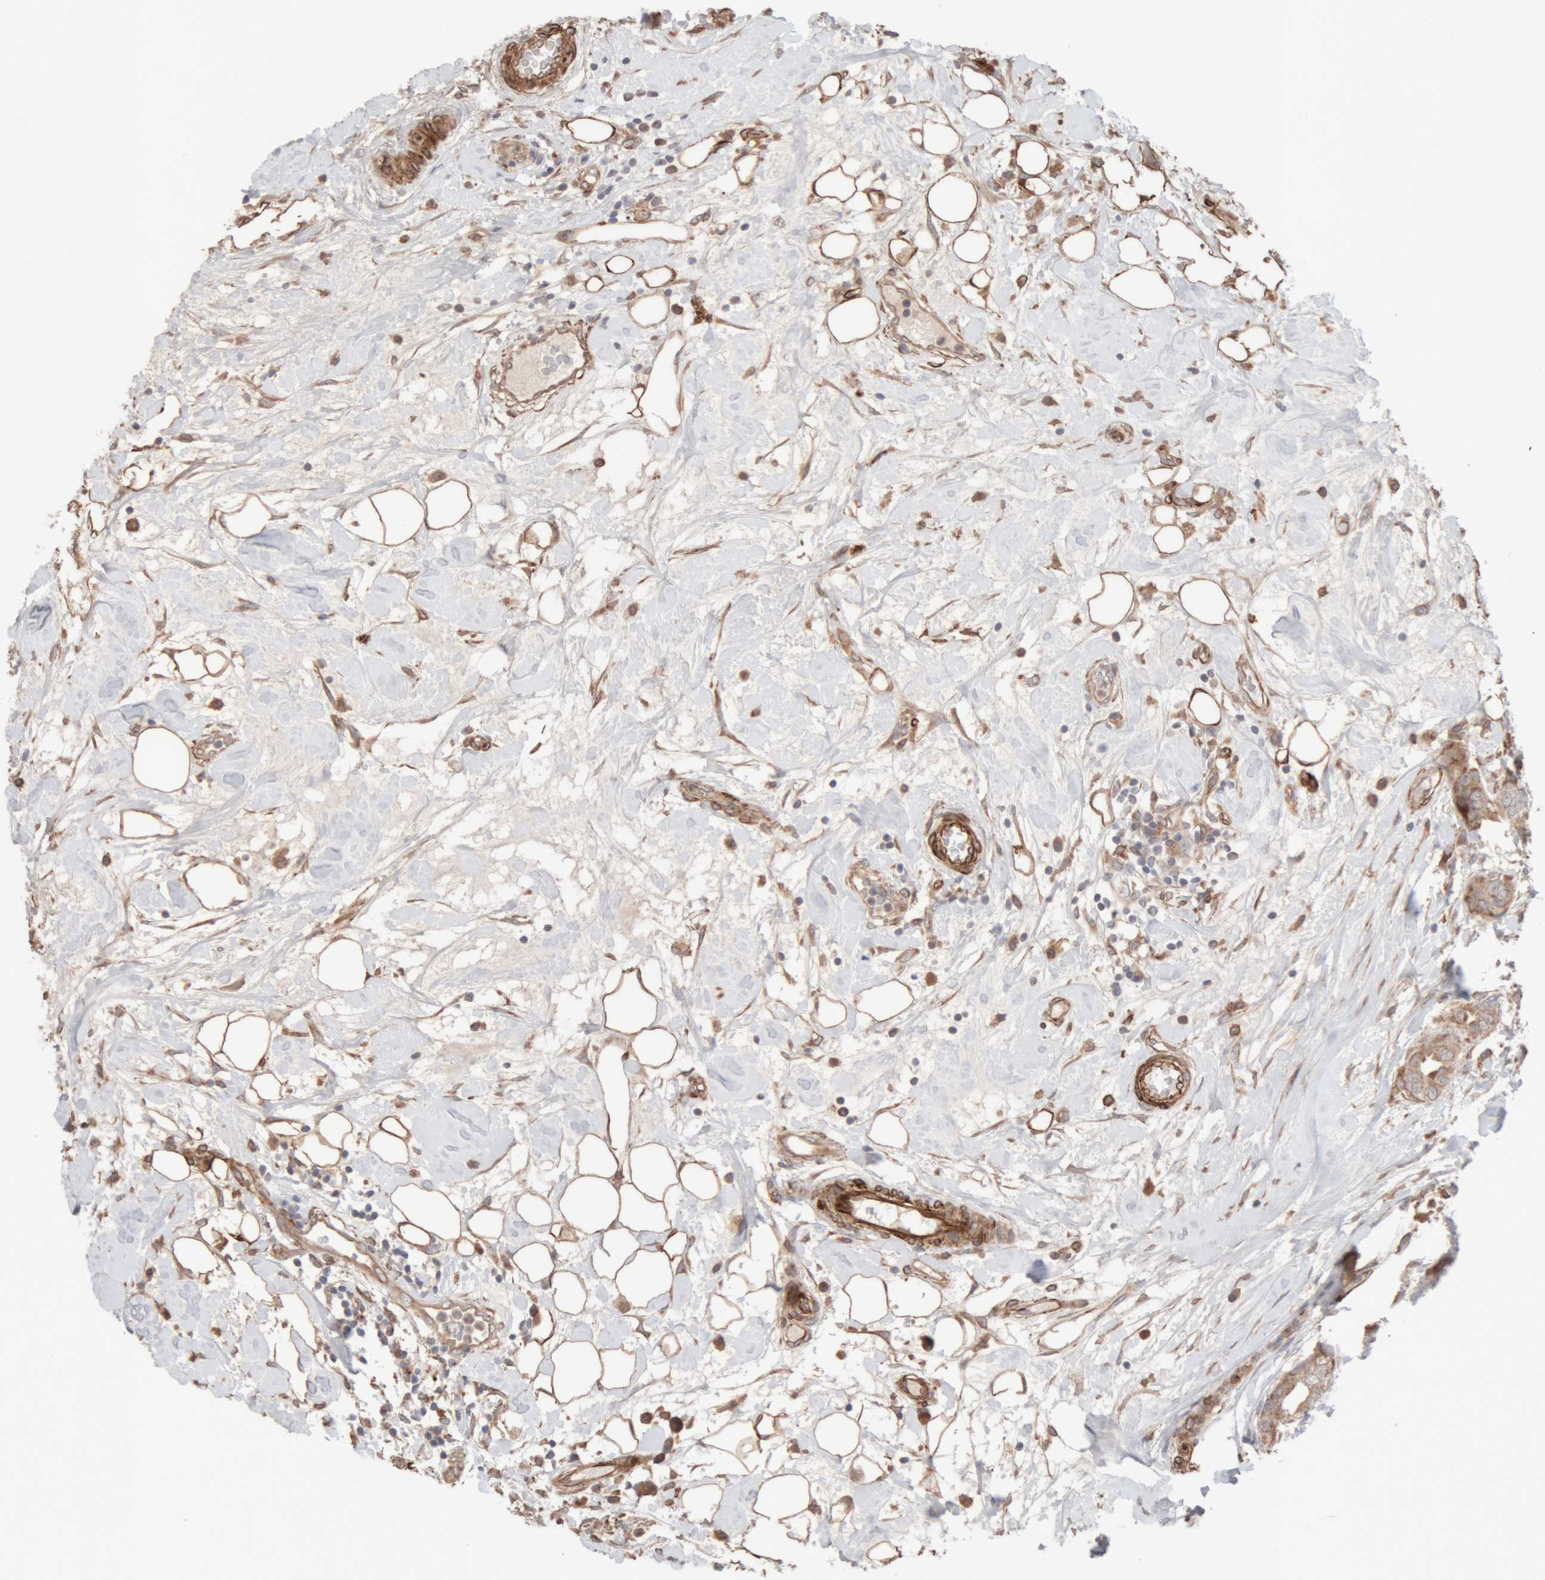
{"staining": {"intensity": "weak", "quantity": ">75%", "location": "cytoplasmic/membranous"}, "tissue": "breast cancer", "cell_type": "Tumor cells", "image_type": "cancer", "snomed": [{"axis": "morphology", "description": "Duct carcinoma"}, {"axis": "topography", "description": "Breast"}], "caption": "Immunohistochemistry staining of breast intraductal carcinoma, which displays low levels of weak cytoplasmic/membranous expression in approximately >75% of tumor cells indicating weak cytoplasmic/membranous protein positivity. The staining was performed using DAB (brown) for protein detection and nuclei were counterstained in hematoxylin (blue).", "gene": "RAB32", "patient": {"sex": "female", "age": 40}}